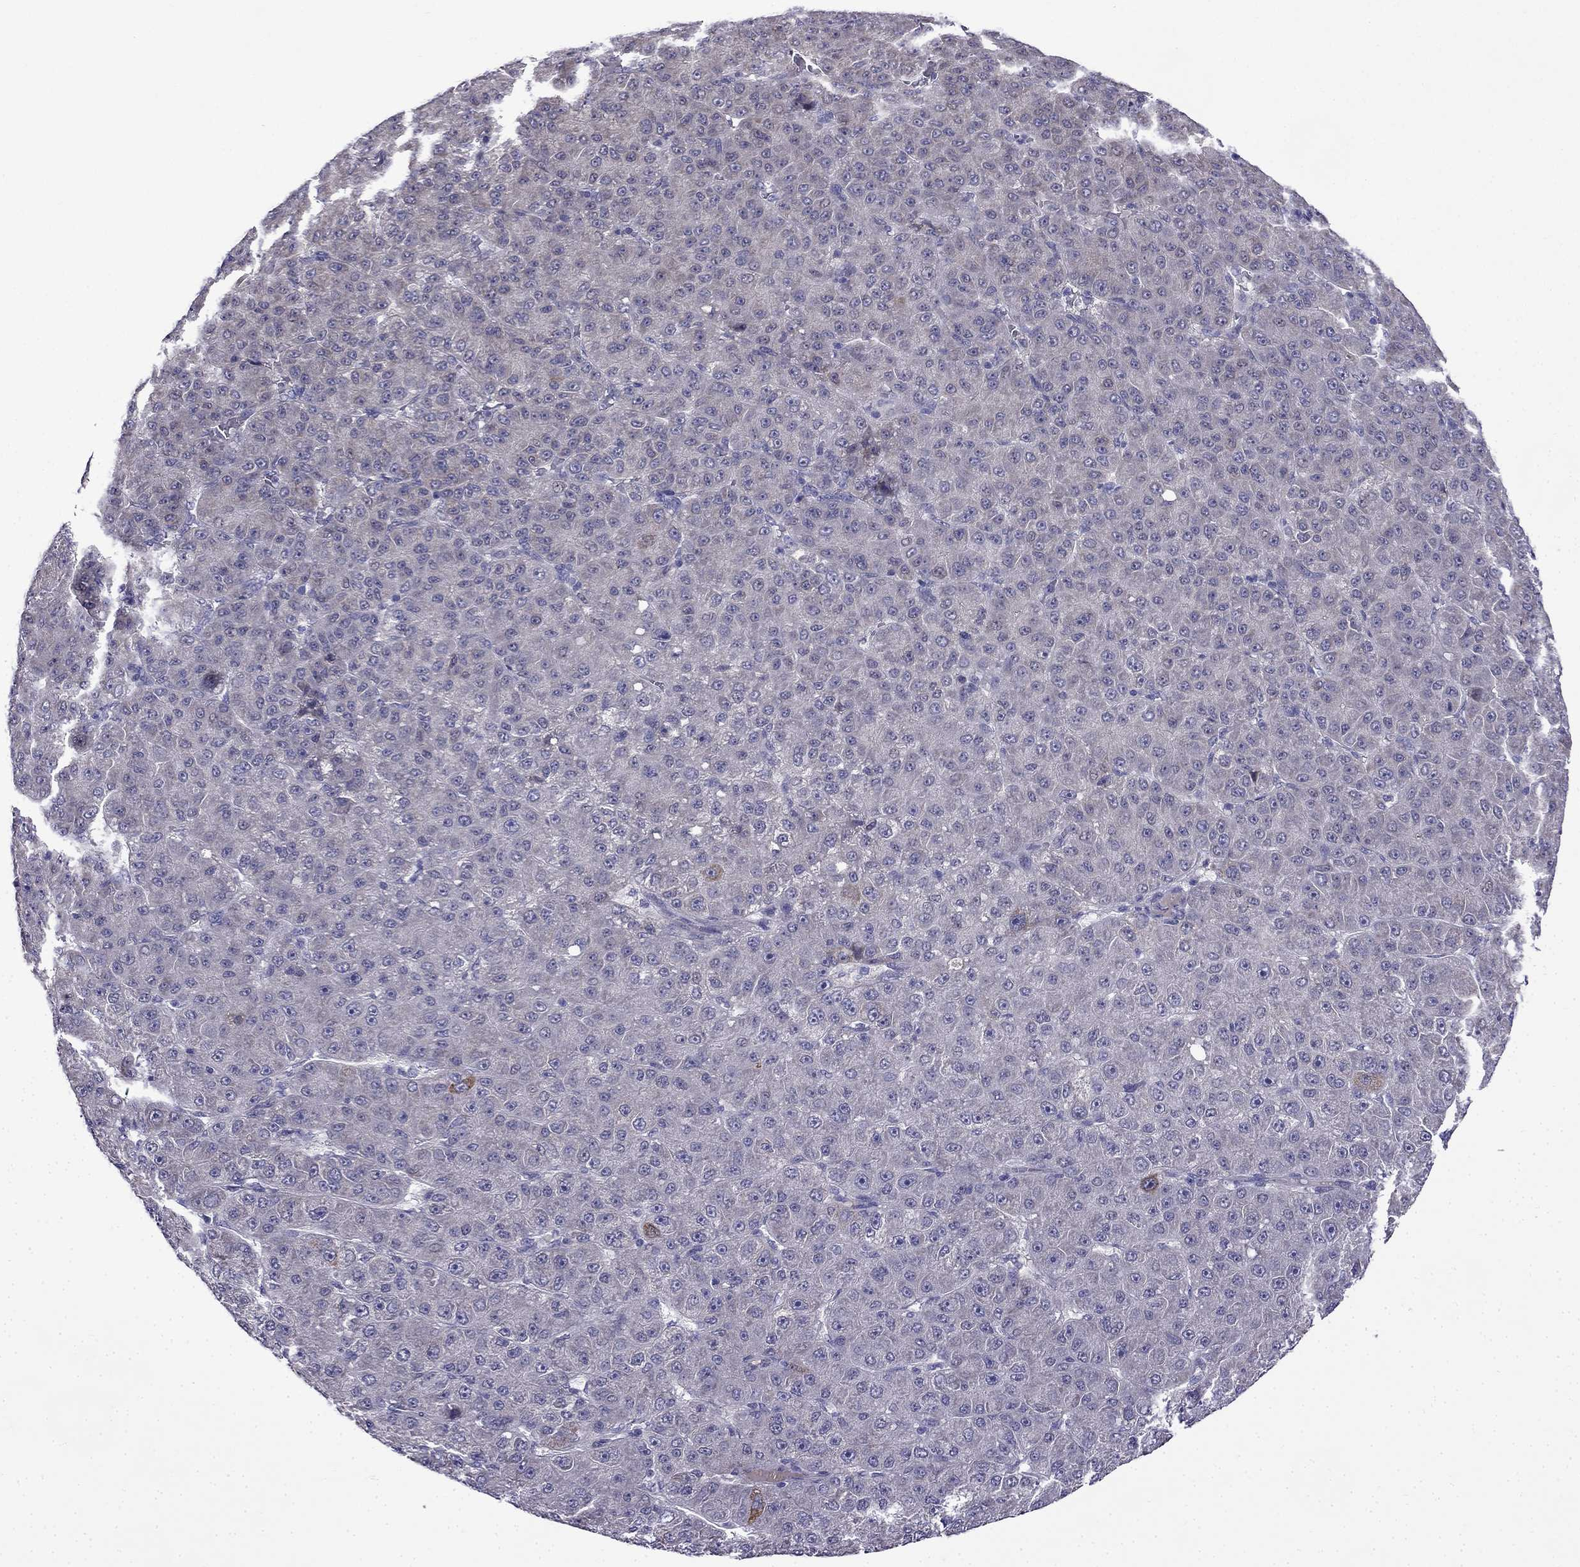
{"staining": {"intensity": "negative", "quantity": "none", "location": "none"}, "tissue": "liver cancer", "cell_type": "Tumor cells", "image_type": "cancer", "snomed": [{"axis": "morphology", "description": "Carcinoma, Hepatocellular, NOS"}, {"axis": "topography", "description": "Liver"}], "caption": "Micrograph shows no protein expression in tumor cells of liver cancer tissue.", "gene": "PI16", "patient": {"sex": "male", "age": 67}}